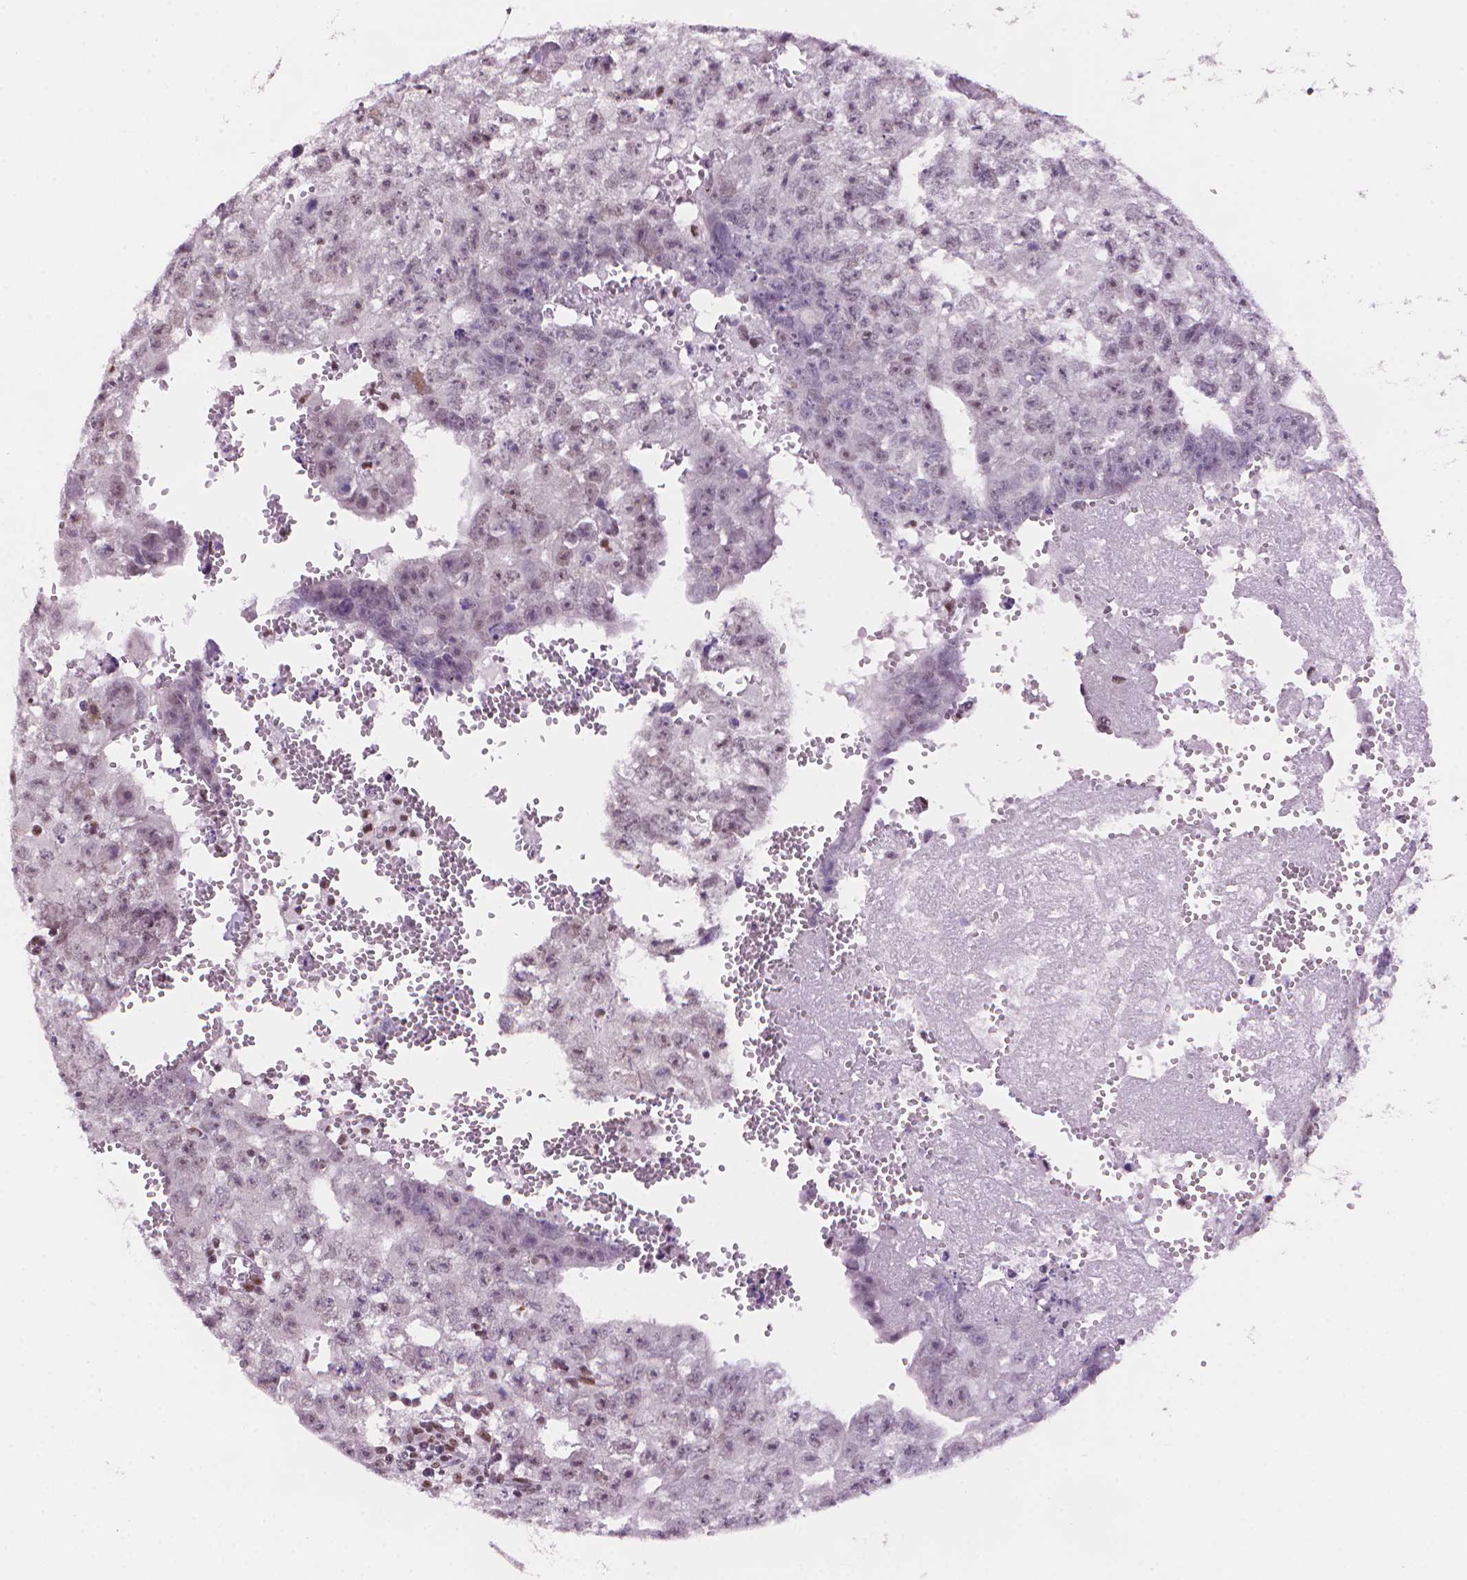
{"staining": {"intensity": "weak", "quantity": "<25%", "location": "nuclear"}, "tissue": "testis cancer", "cell_type": "Tumor cells", "image_type": "cancer", "snomed": [{"axis": "morphology", "description": "Carcinoma, Embryonal, NOS"}, {"axis": "morphology", "description": "Teratoma, malignant, NOS"}, {"axis": "topography", "description": "Testis"}], "caption": "The image reveals no staining of tumor cells in testis cancer (embryonal carcinoma). (Stains: DAB IHC with hematoxylin counter stain, Microscopy: brightfield microscopy at high magnification).", "gene": "UBN1", "patient": {"sex": "male", "age": 24}}